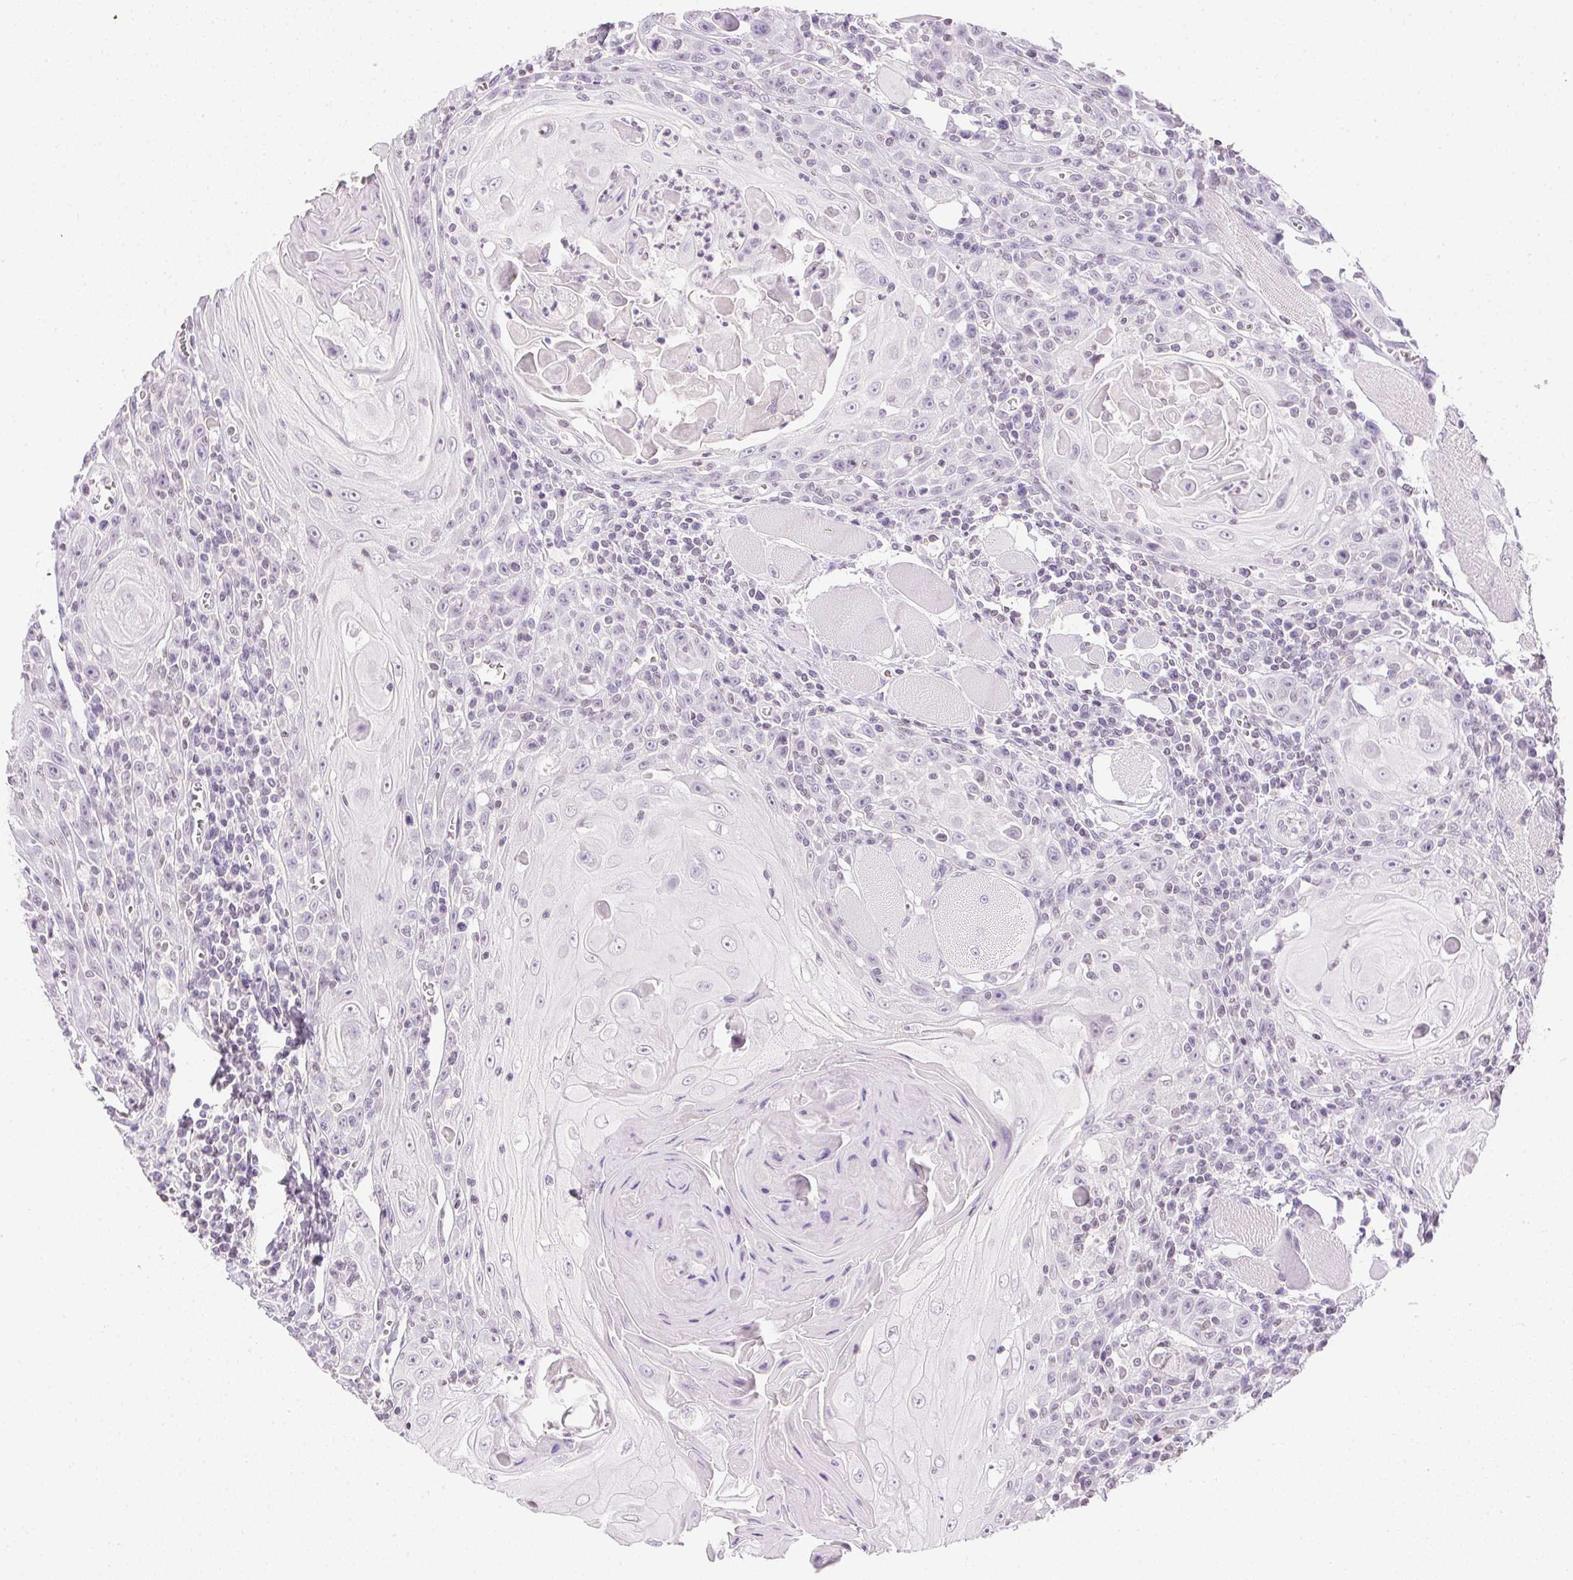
{"staining": {"intensity": "negative", "quantity": "none", "location": "none"}, "tissue": "head and neck cancer", "cell_type": "Tumor cells", "image_type": "cancer", "snomed": [{"axis": "morphology", "description": "Squamous cell carcinoma, NOS"}, {"axis": "topography", "description": "Head-Neck"}], "caption": "Tumor cells are negative for brown protein staining in head and neck cancer.", "gene": "PRL", "patient": {"sex": "male", "age": 52}}